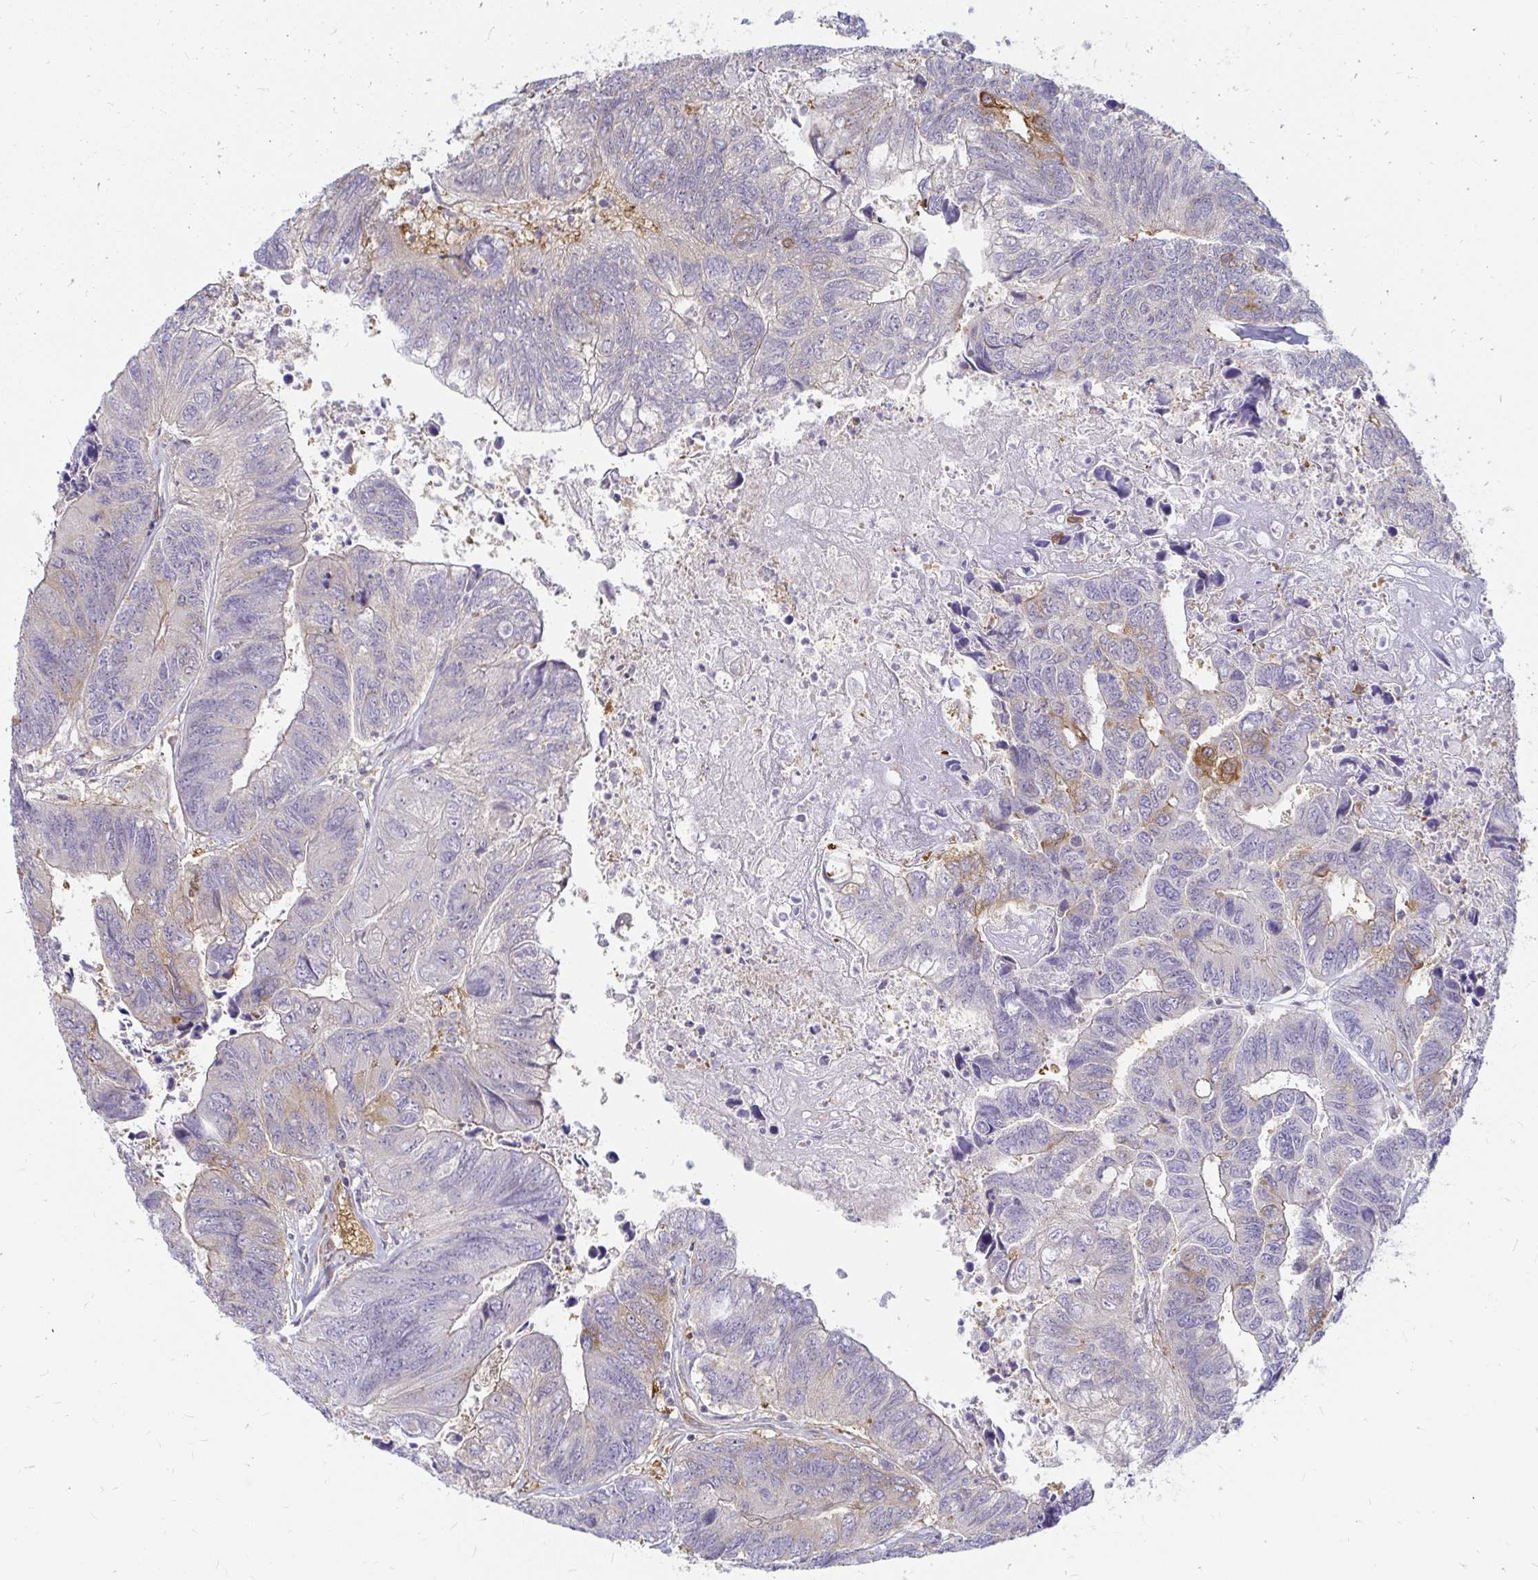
{"staining": {"intensity": "moderate", "quantity": "<25%", "location": "cytoplasmic/membranous"}, "tissue": "colorectal cancer", "cell_type": "Tumor cells", "image_type": "cancer", "snomed": [{"axis": "morphology", "description": "Adenocarcinoma, NOS"}, {"axis": "topography", "description": "Colon"}], "caption": "Tumor cells demonstrate moderate cytoplasmic/membranous positivity in approximately <25% of cells in colorectal cancer (adenocarcinoma). (IHC, brightfield microscopy, high magnification).", "gene": "CAST", "patient": {"sex": "female", "age": 67}}